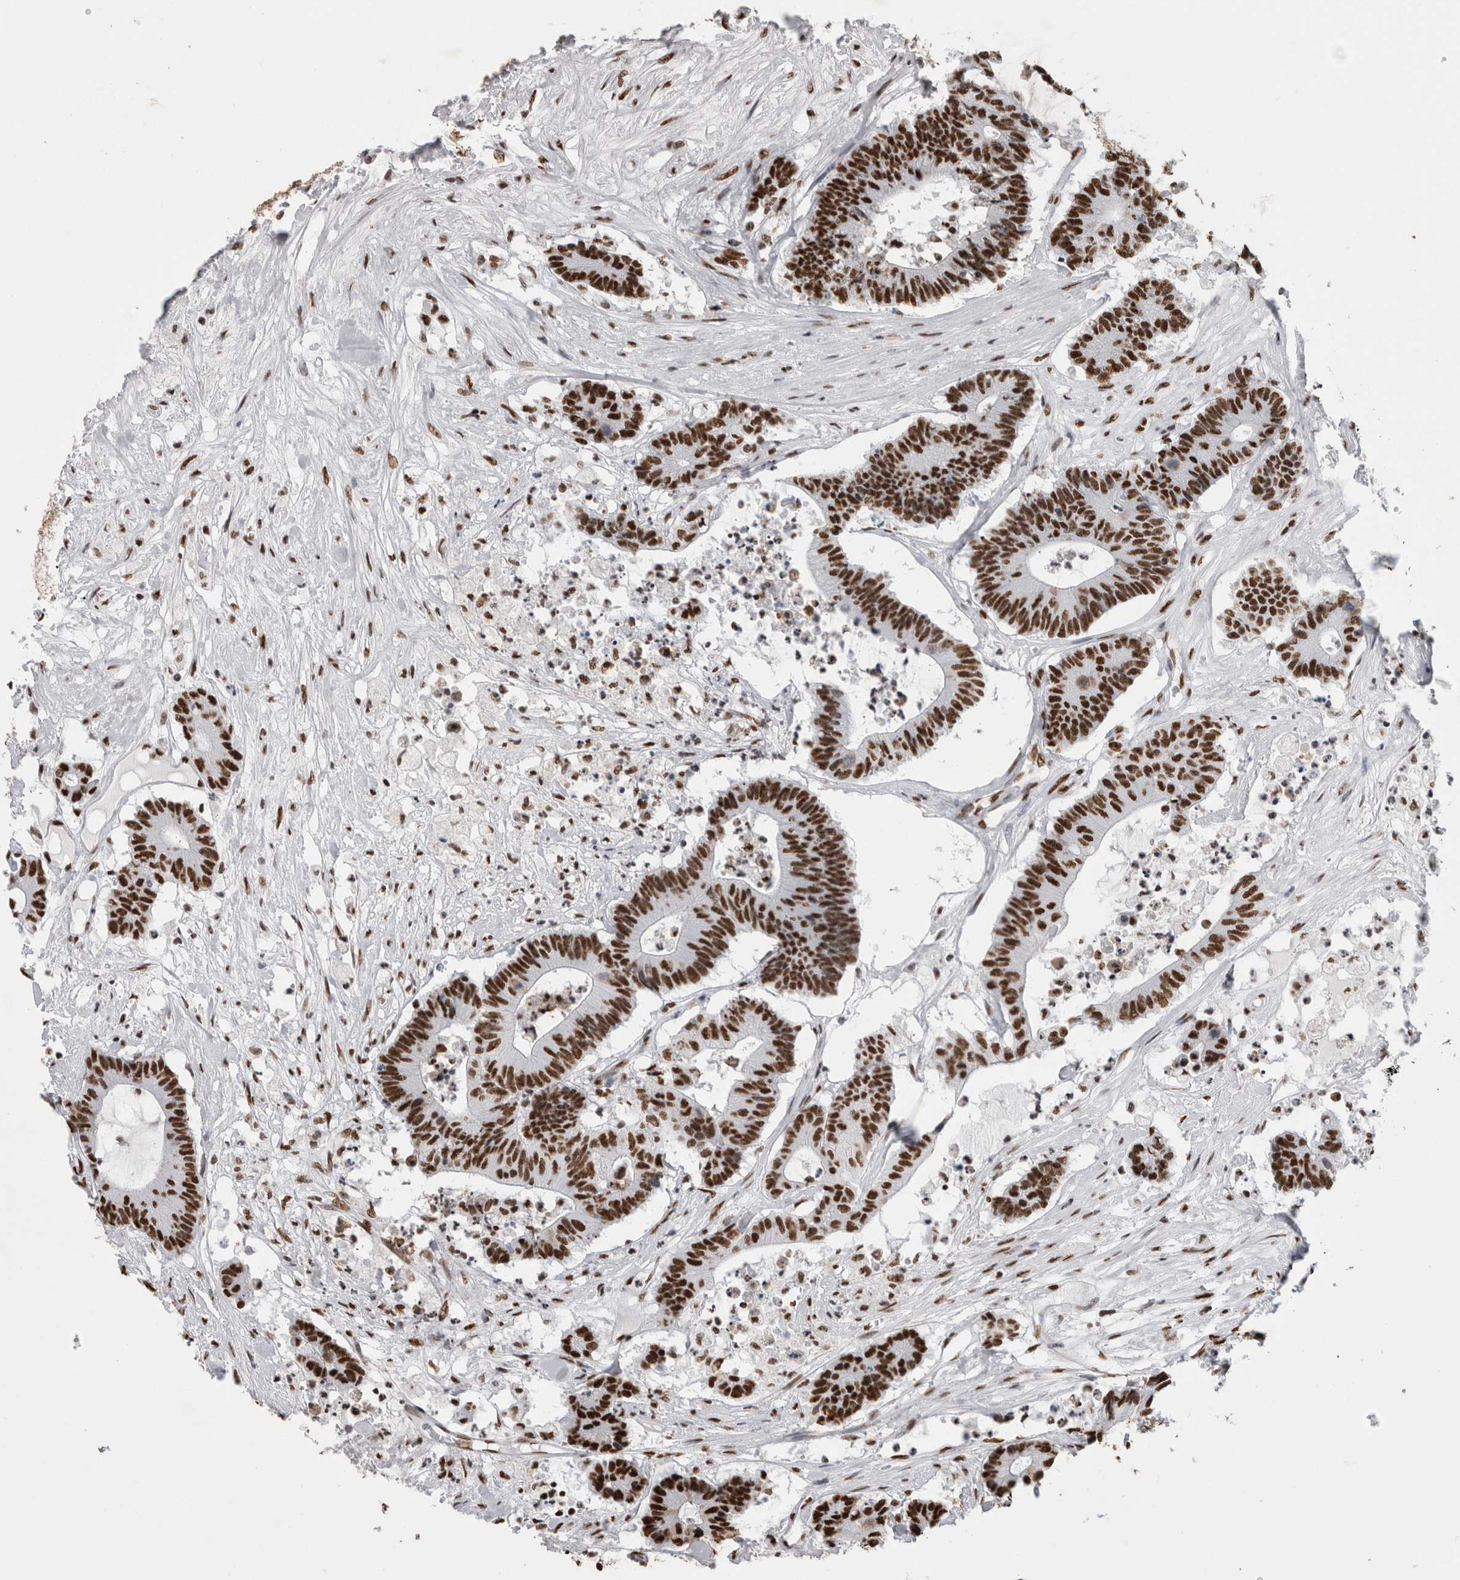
{"staining": {"intensity": "strong", "quantity": ">75%", "location": "nuclear"}, "tissue": "colorectal cancer", "cell_type": "Tumor cells", "image_type": "cancer", "snomed": [{"axis": "morphology", "description": "Adenocarcinoma, NOS"}, {"axis": "topography", "description": "Colon"}], "caption": "Adenocarcinoma (colorectal) stained with immunohistochemistry displays strong nuclear positivity in approximately >75% of tumor cells.", "gene": "ALPK3", "patient": {"sex": "female", "age": 84}}